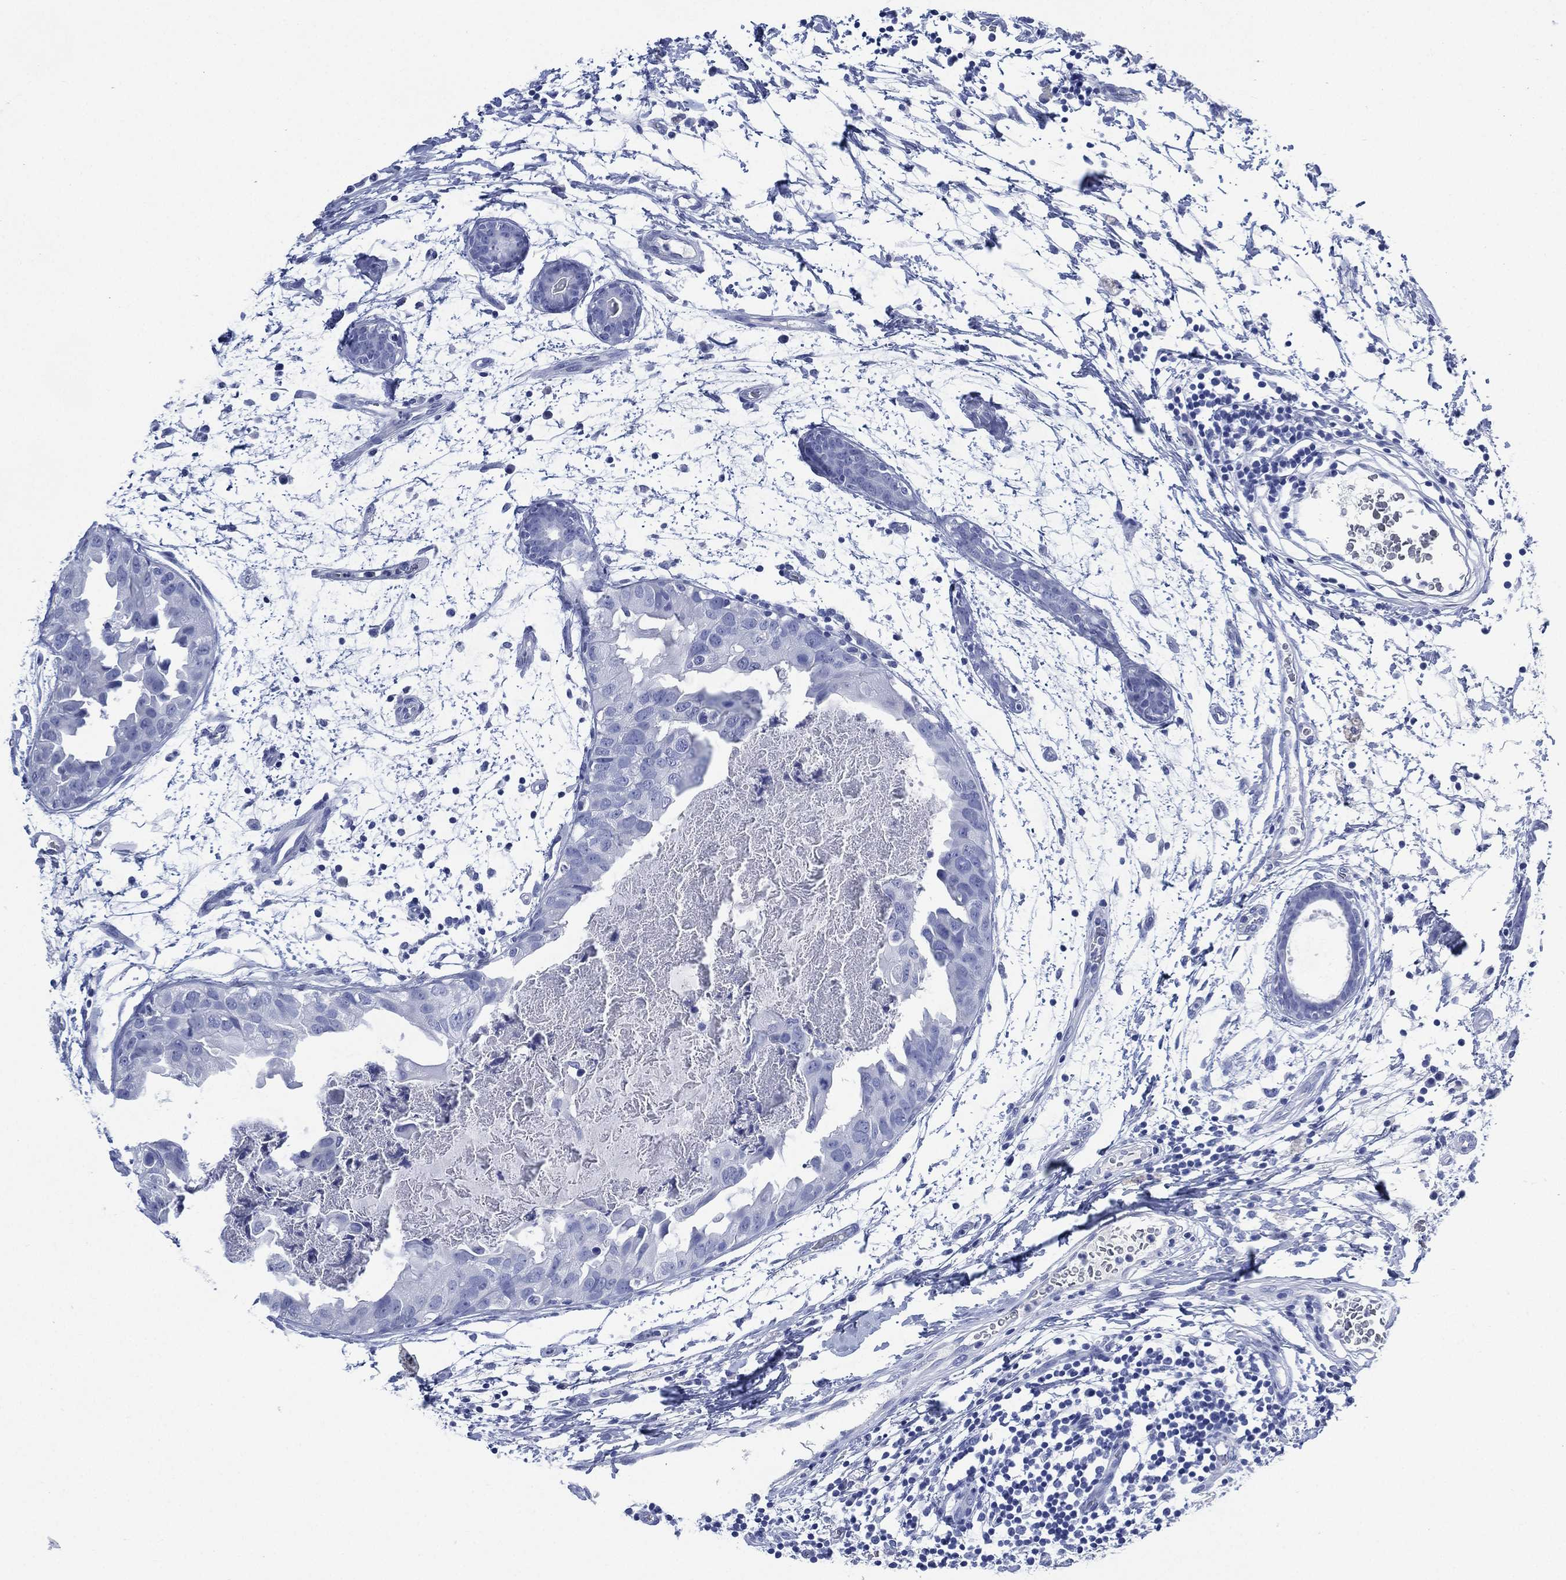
{"staining": {"intensity": "negative", "quantity": "none", "location": "none"}, "tissue": "breast cancer", "cell_type": "Tumor cells", "image_type": "cancer", "snomed": [{"axis": "morphology", "description": "Normal tissue, NOS"}, {"axis": "morphology", "description": "Duct carcinoma"}, {"axis": "topography", "description": "Breast"}], "caption": "The histopathology image reveals no staining of tumor cells in breast cancer (infiltrating ductal carcinoma).", "gene": "SIGLECL1", "patient": {"sex": "female", "age": 40}}